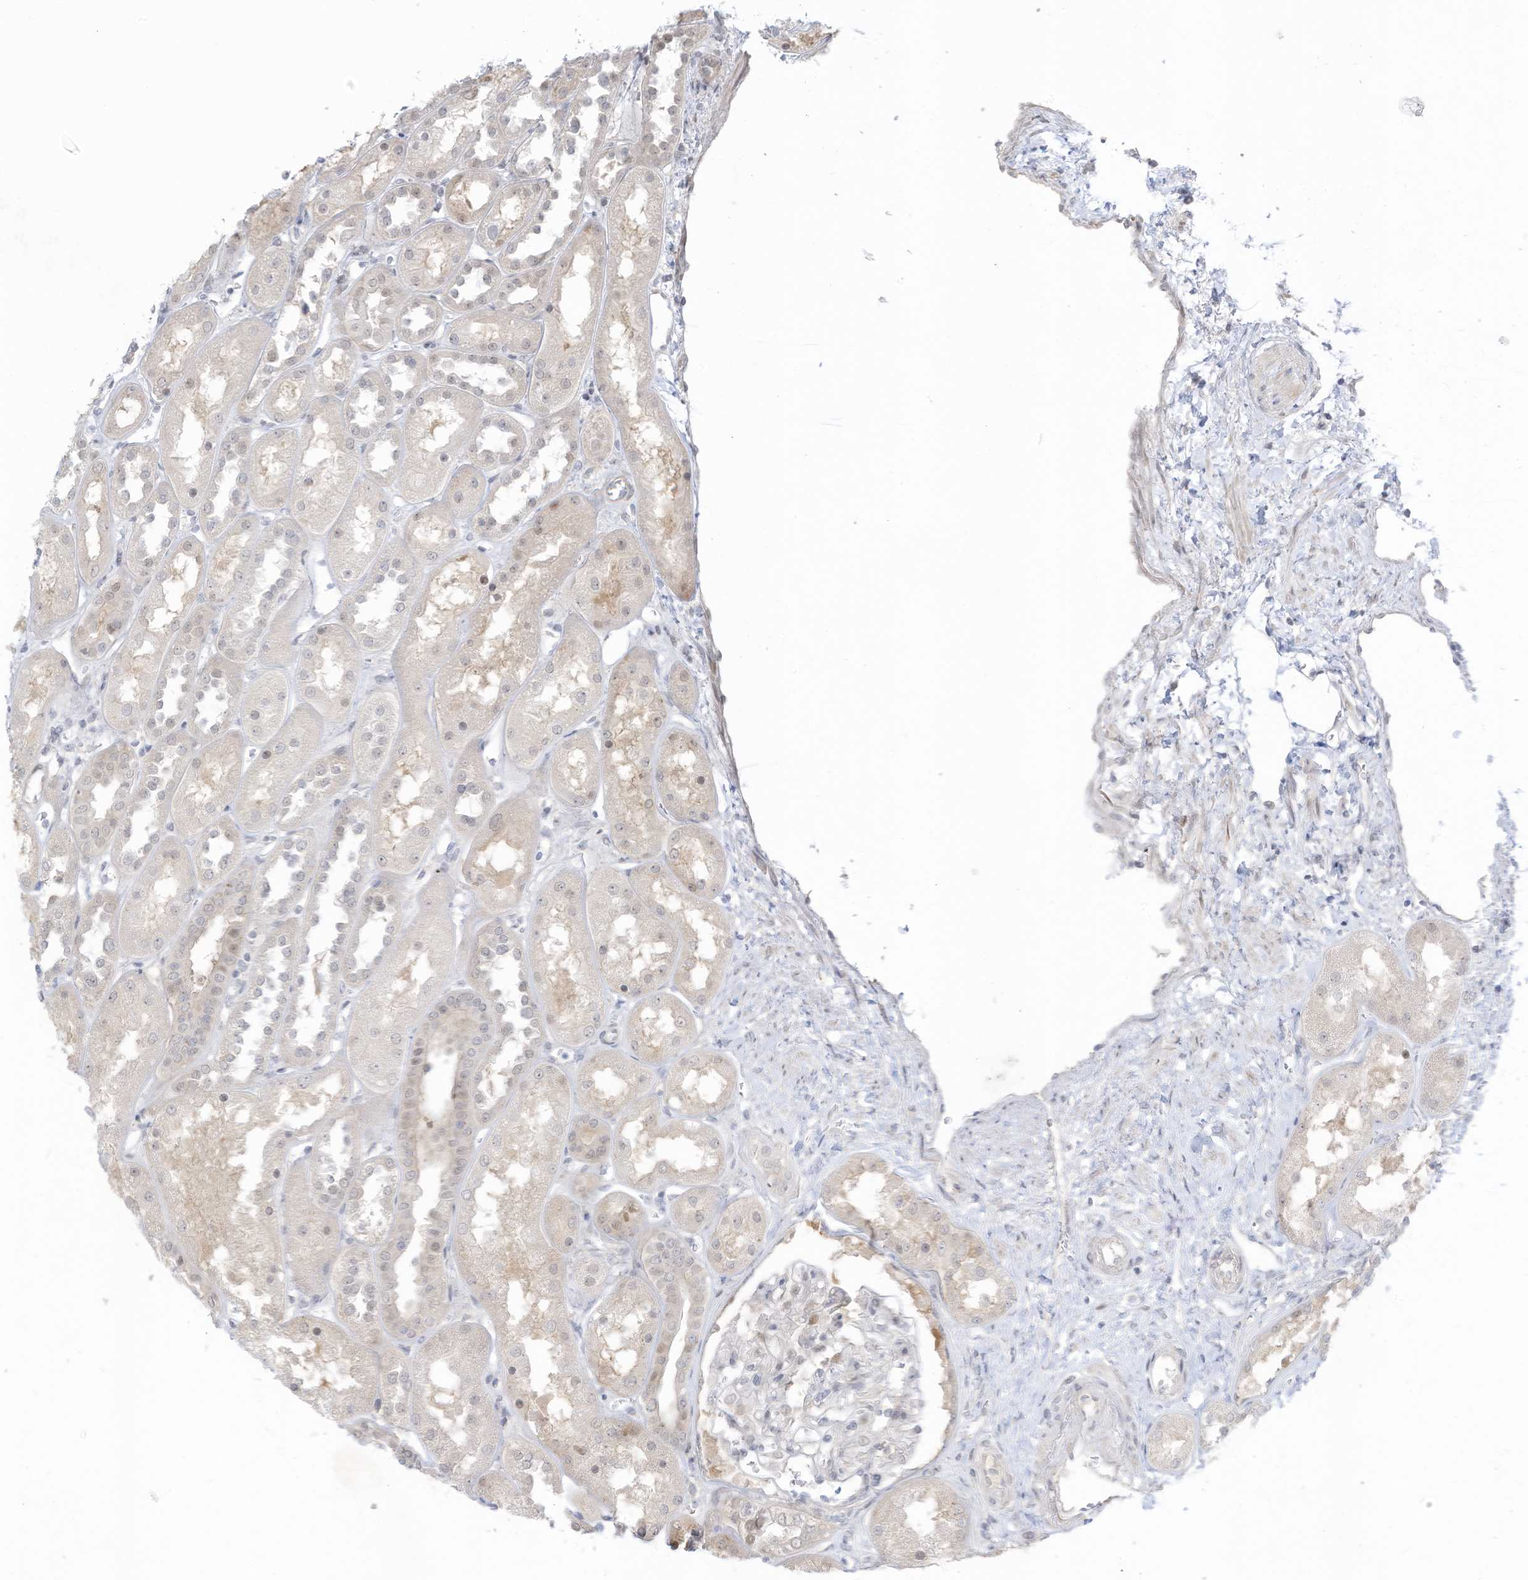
{"staining": {"intensity": "negative", "quantity": "none", "location": "none"}, "tissue": "kidney", "cell_type": "Cells in glomeruli", "image_type": "normal", "snomed": [{"axis": "morphology", "description": "Normal tissue, NOS"}, {"axis": "topography", "description": "Kidney"}], "caption": "Photomicrograph shows no significant protein expression in cells in glomeruli of normal kidney.", "gene": "ASPRV1", "patient": {"sex": "male", "age": 70}}